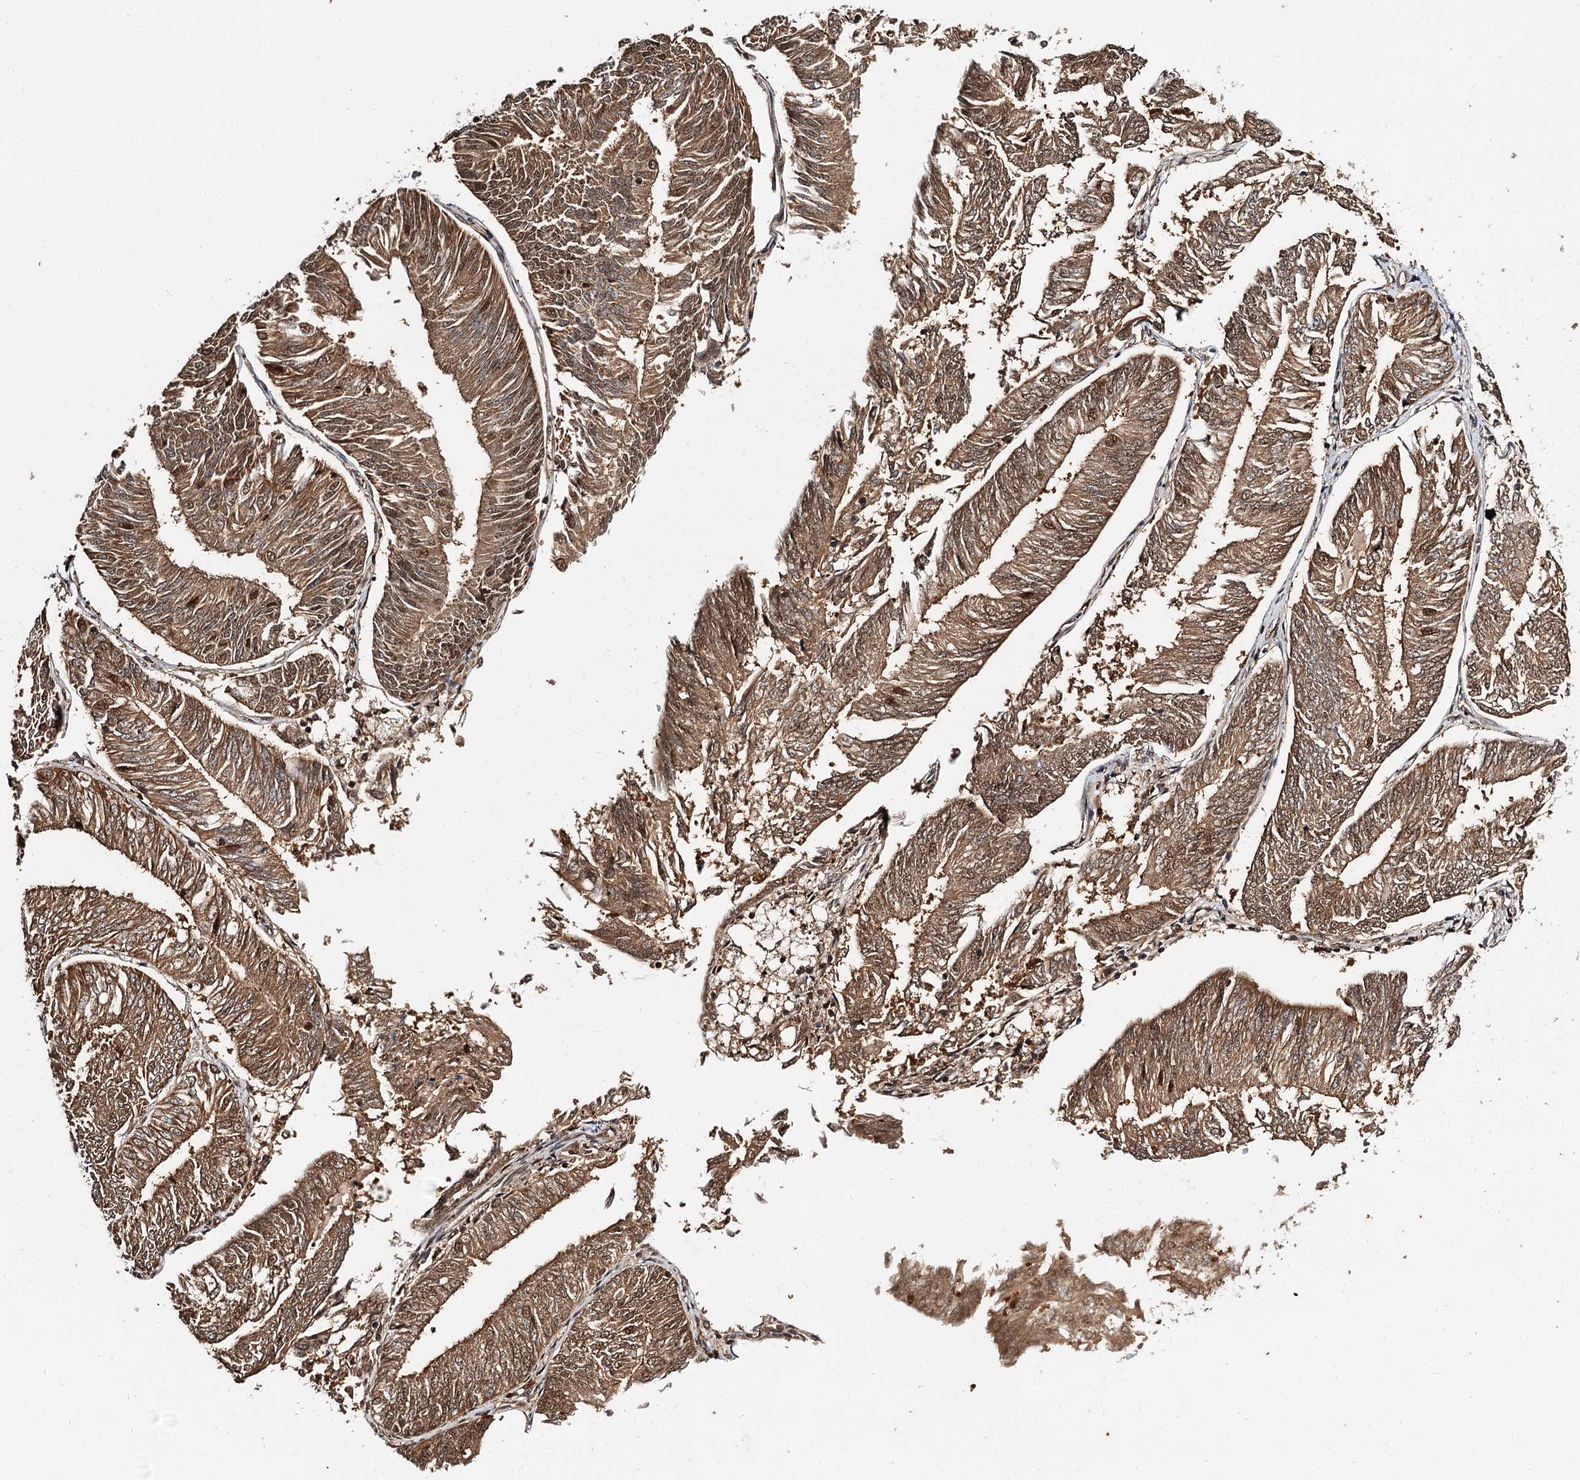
{"staining": {"intensity": "moderate", "quantity": ">75%", "location": "cytoplasmic/membranous"}, "tissue": "endometrial cancer", "cell_type": "Tumor cells", "image_type": "cancer", "snomed": [{"axis": "morphology", "description": "Adenocarcinoma, NOS"}, {"axis": "topography", "description": "Endometrium"}], "caption": "An IHC photomicrograph of neoplastic tissue is shown. Protein staining in brown highlights moderate cytoplasmic/membranous positivity in endometrial adenocarcinoma within tumor cells. Immunohistochemistry stains the protein in brown and the nuclei are stained blue.", "gene": "N6AMT1", "patient": {"sex": "female", "age": 58}}